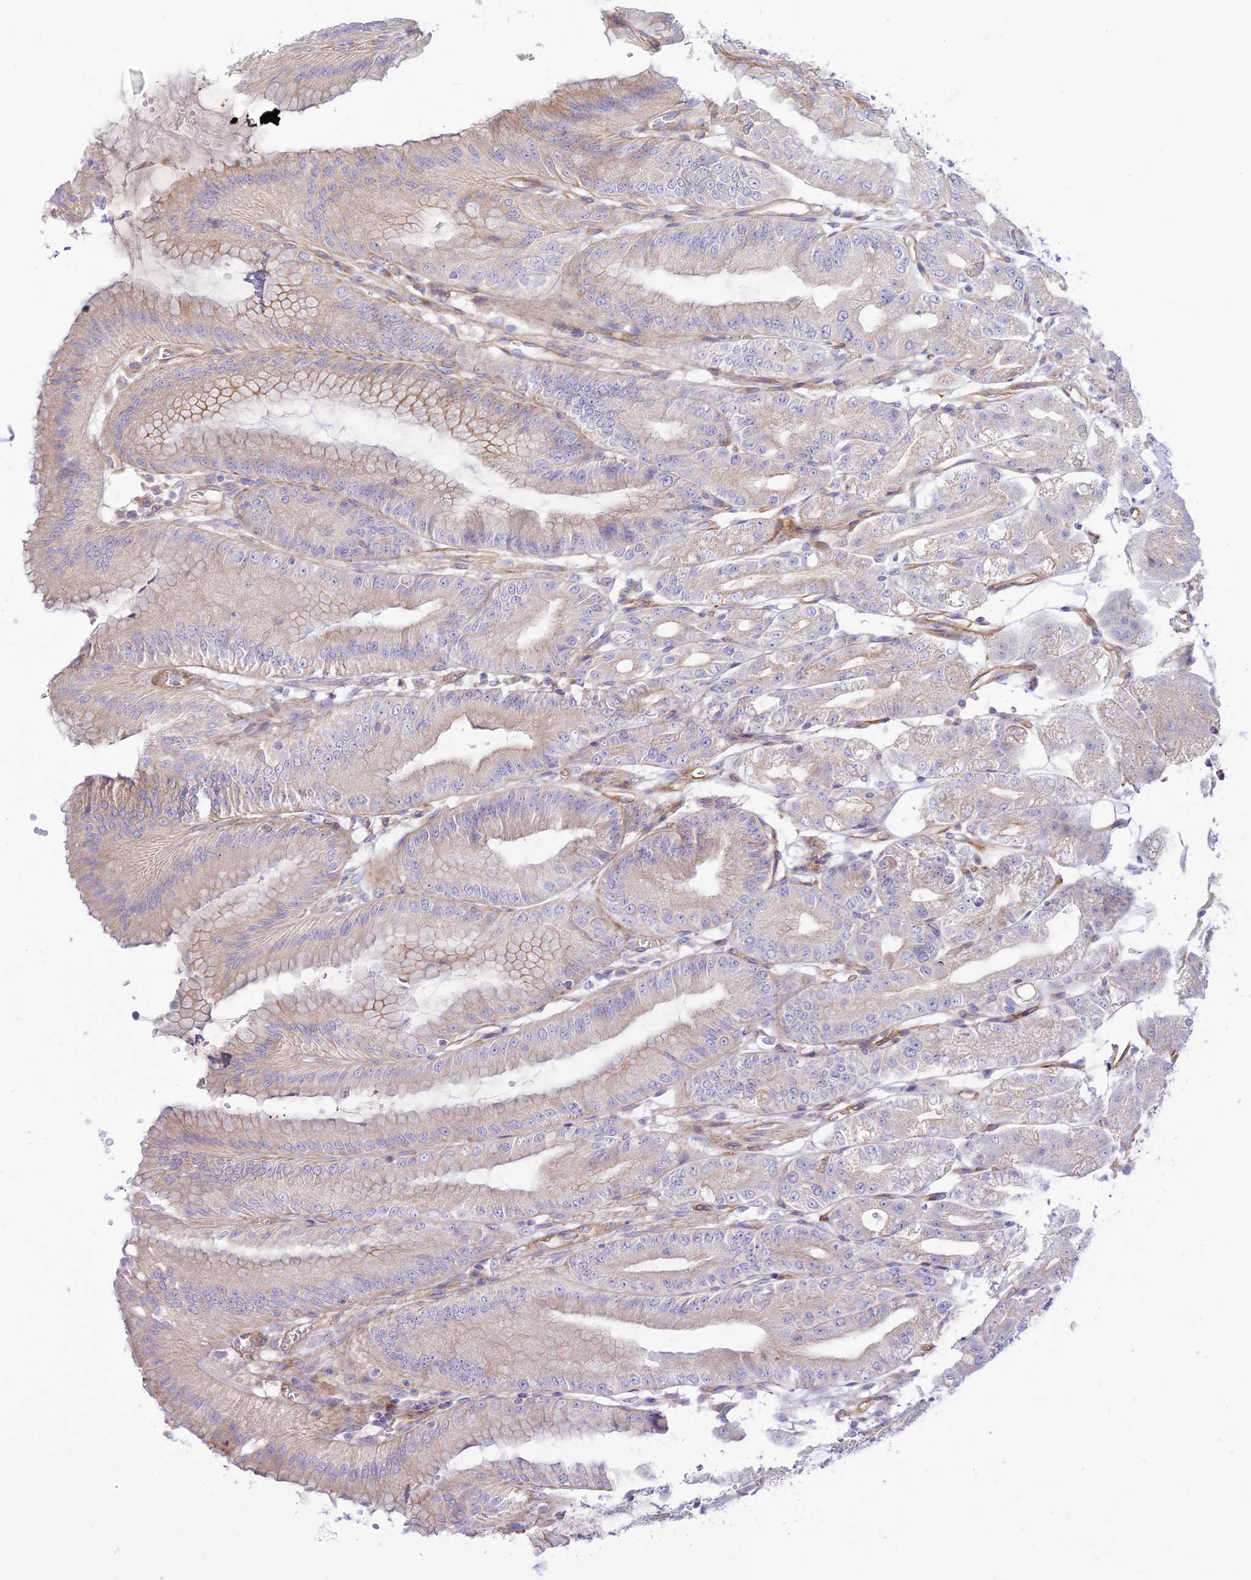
{"staining": {"intensity": "weak", "quantity": "25%-75%", "location": "cytoplasmic/membranous"}, "tissue": "stomach", "cell_type": "Glandular cells", "image_type": "normal", "snomed": [{"axis": "morphology", "description": "Normal tissue, NOS"}, {"axis": "topography", "description": "Stomach, lower"}], "caption": "Brown immunohistochemical staining in normal stomach displays weak cytoplasmic/membranous positivity in approximately 25%-75% of glandular cells.", "gene": "KCNAB1", "patient": {"sex": "male", "age": 71}}